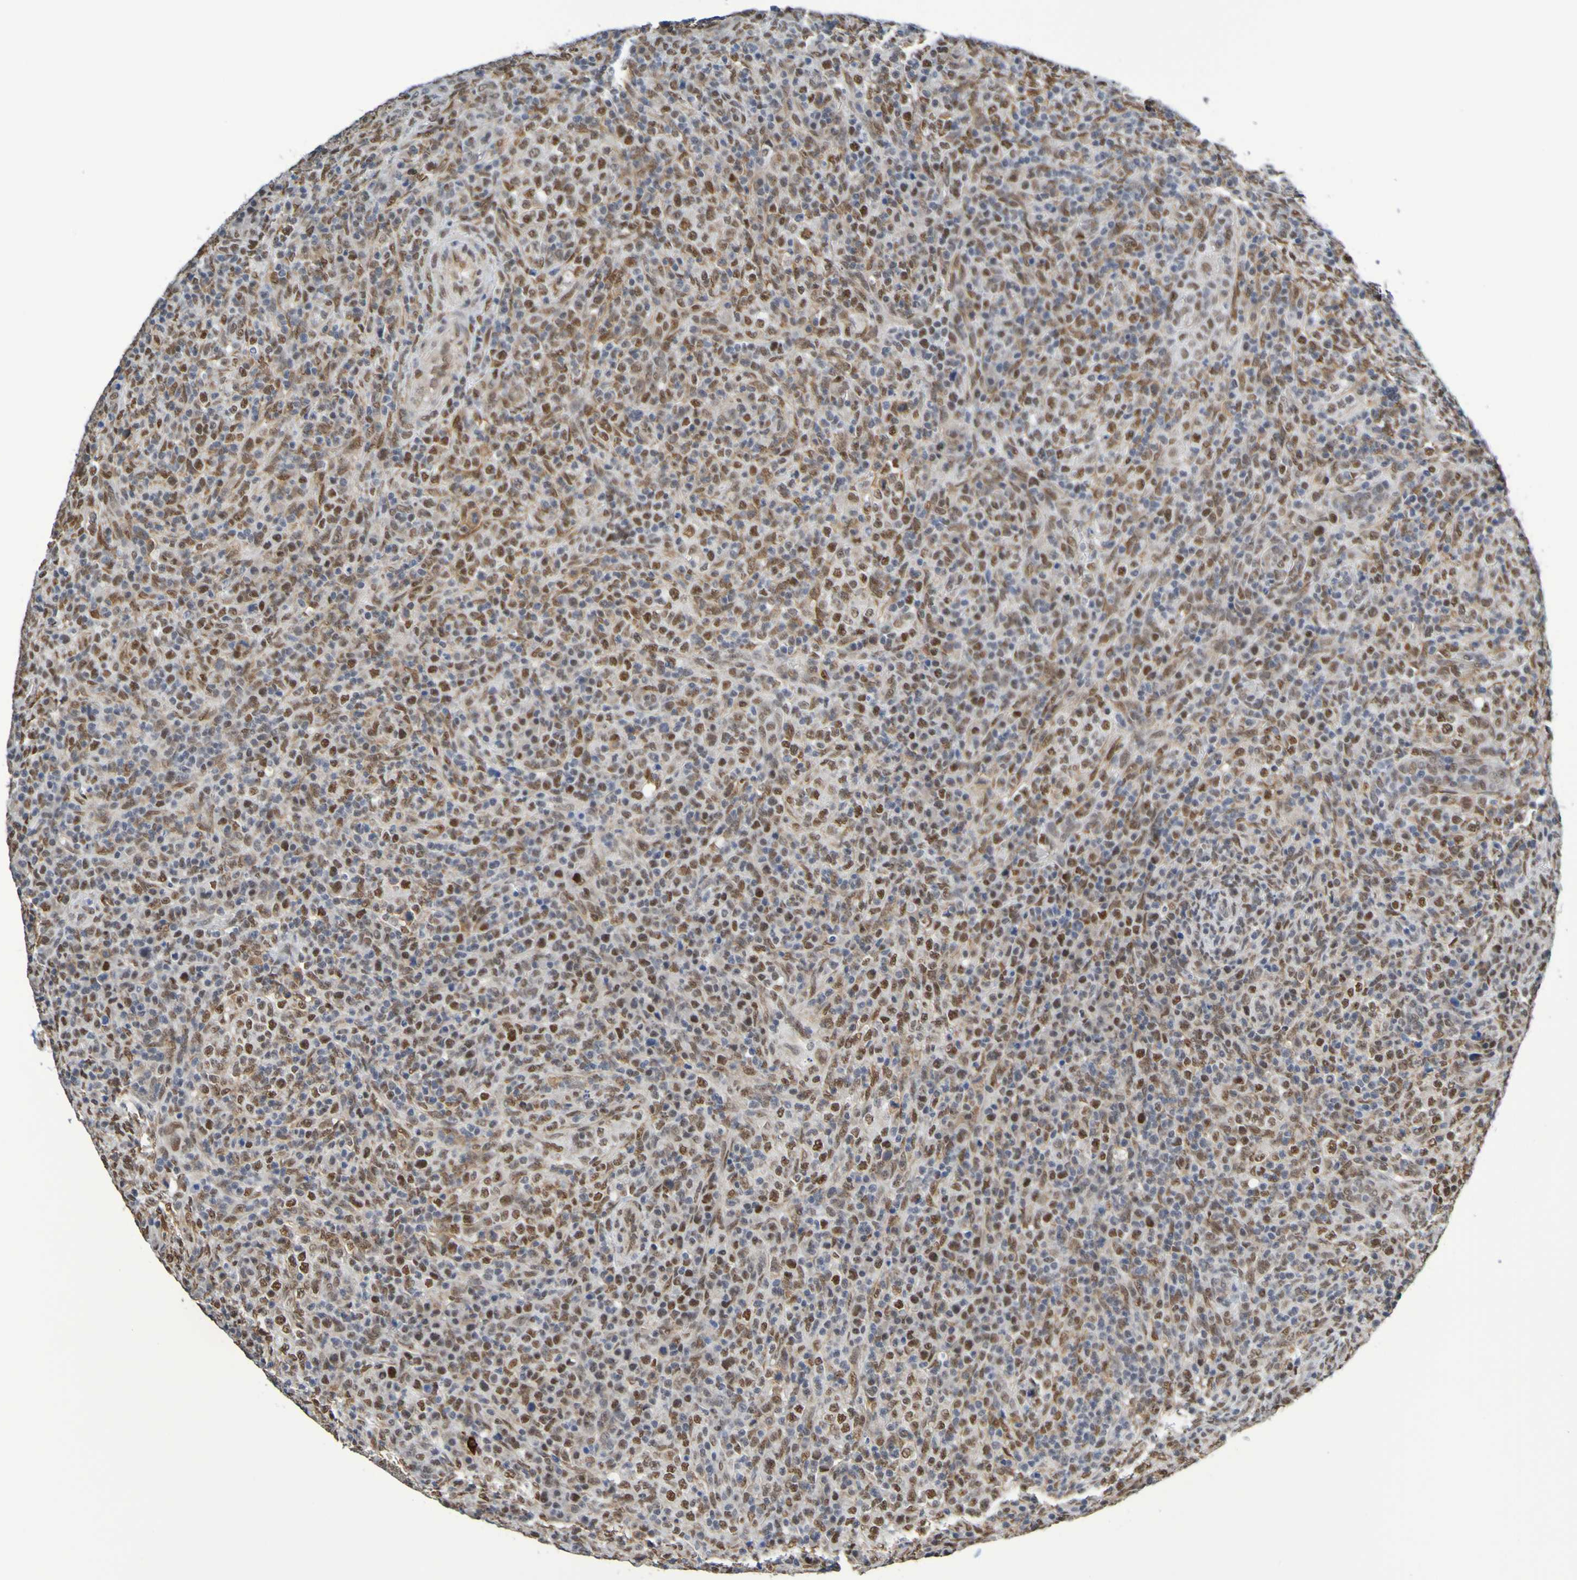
{"staining": {"intensity": "moderate", "quantity": "25%-75%", "location": "nuclear"}, "tissue": "lymphoma", "cell_type": "Tumor cells", "image_type": "cancer", "snomed": [{"axis": "morphology", "description": "Malignant lymphoma, non-Hodgkin's type, High grade"}, {"axis": "topography", "description": "Lymph node"}], "caption": "Malignant lymphoma, non-Hodgkin's type (high-grade) tissue displays moderate nuclear expression in approximately 25%-75% of tumor cells, visualized by immunohistochemistry. (Stains: DAB in brown, nuclei in blue, Microscopy: brightfield microscopy at high magnification).", "gene": "HDAC2", "patient": {"sex": "female", "age": 76}}